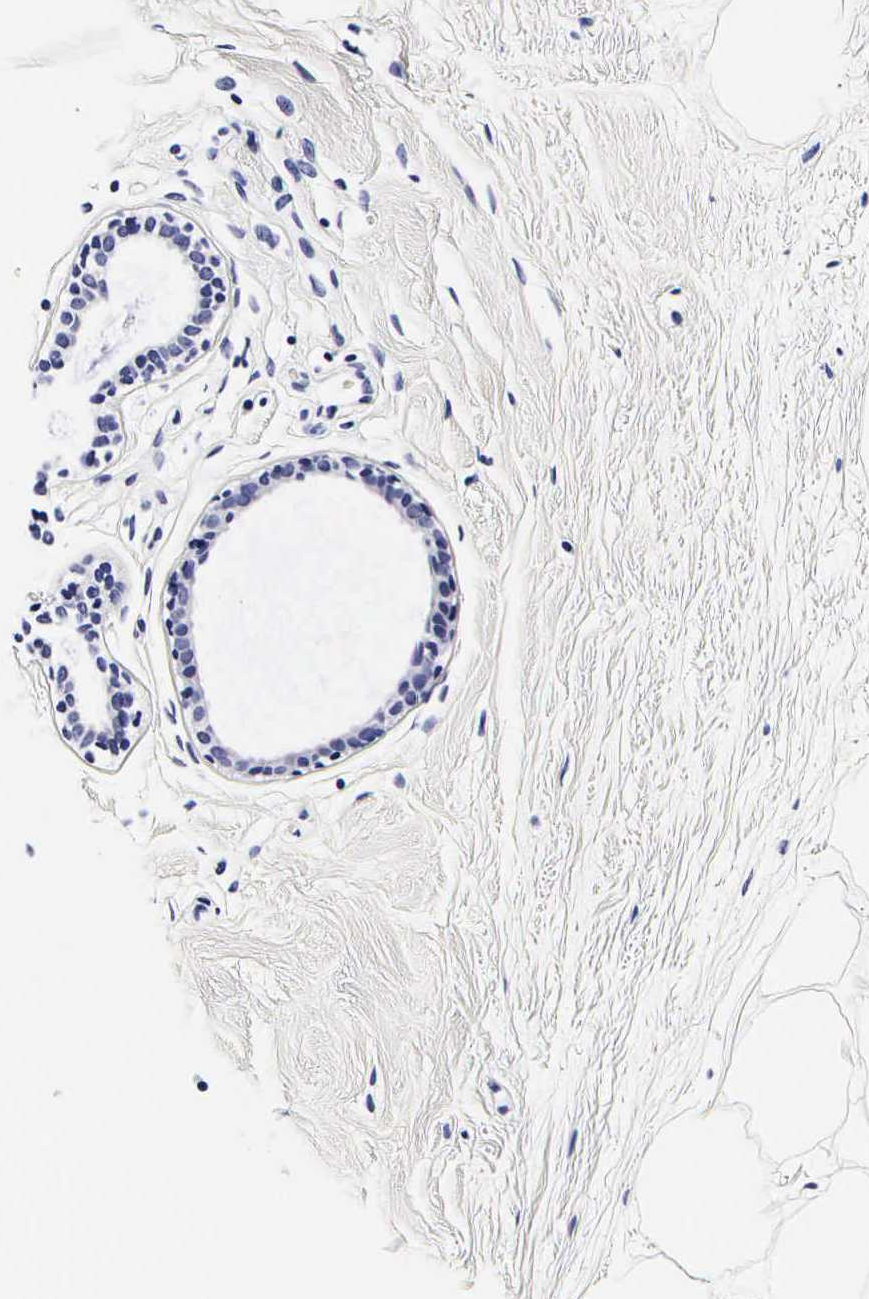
{"staining": {"intensity": "negative", "quantity": "none", "location": "none"}, "tissue": "breast", "cell_type": "Adipocytes", "image_type": "normal", "snomed": [{"axis": "morphology", "description": "Normal tissue, NOS"}, {"axis": "topography", "description": "Breast"}], "caption": "IHC micrograph of unremarkable breast: breast stained with DAB shows no significant protein staining in adipocytes. (Immunohistochemistry (ihc), brightfield microscopy, high magnification).", "gene": "RNASE6", "patient": {"sex": "female", "age": 44}}